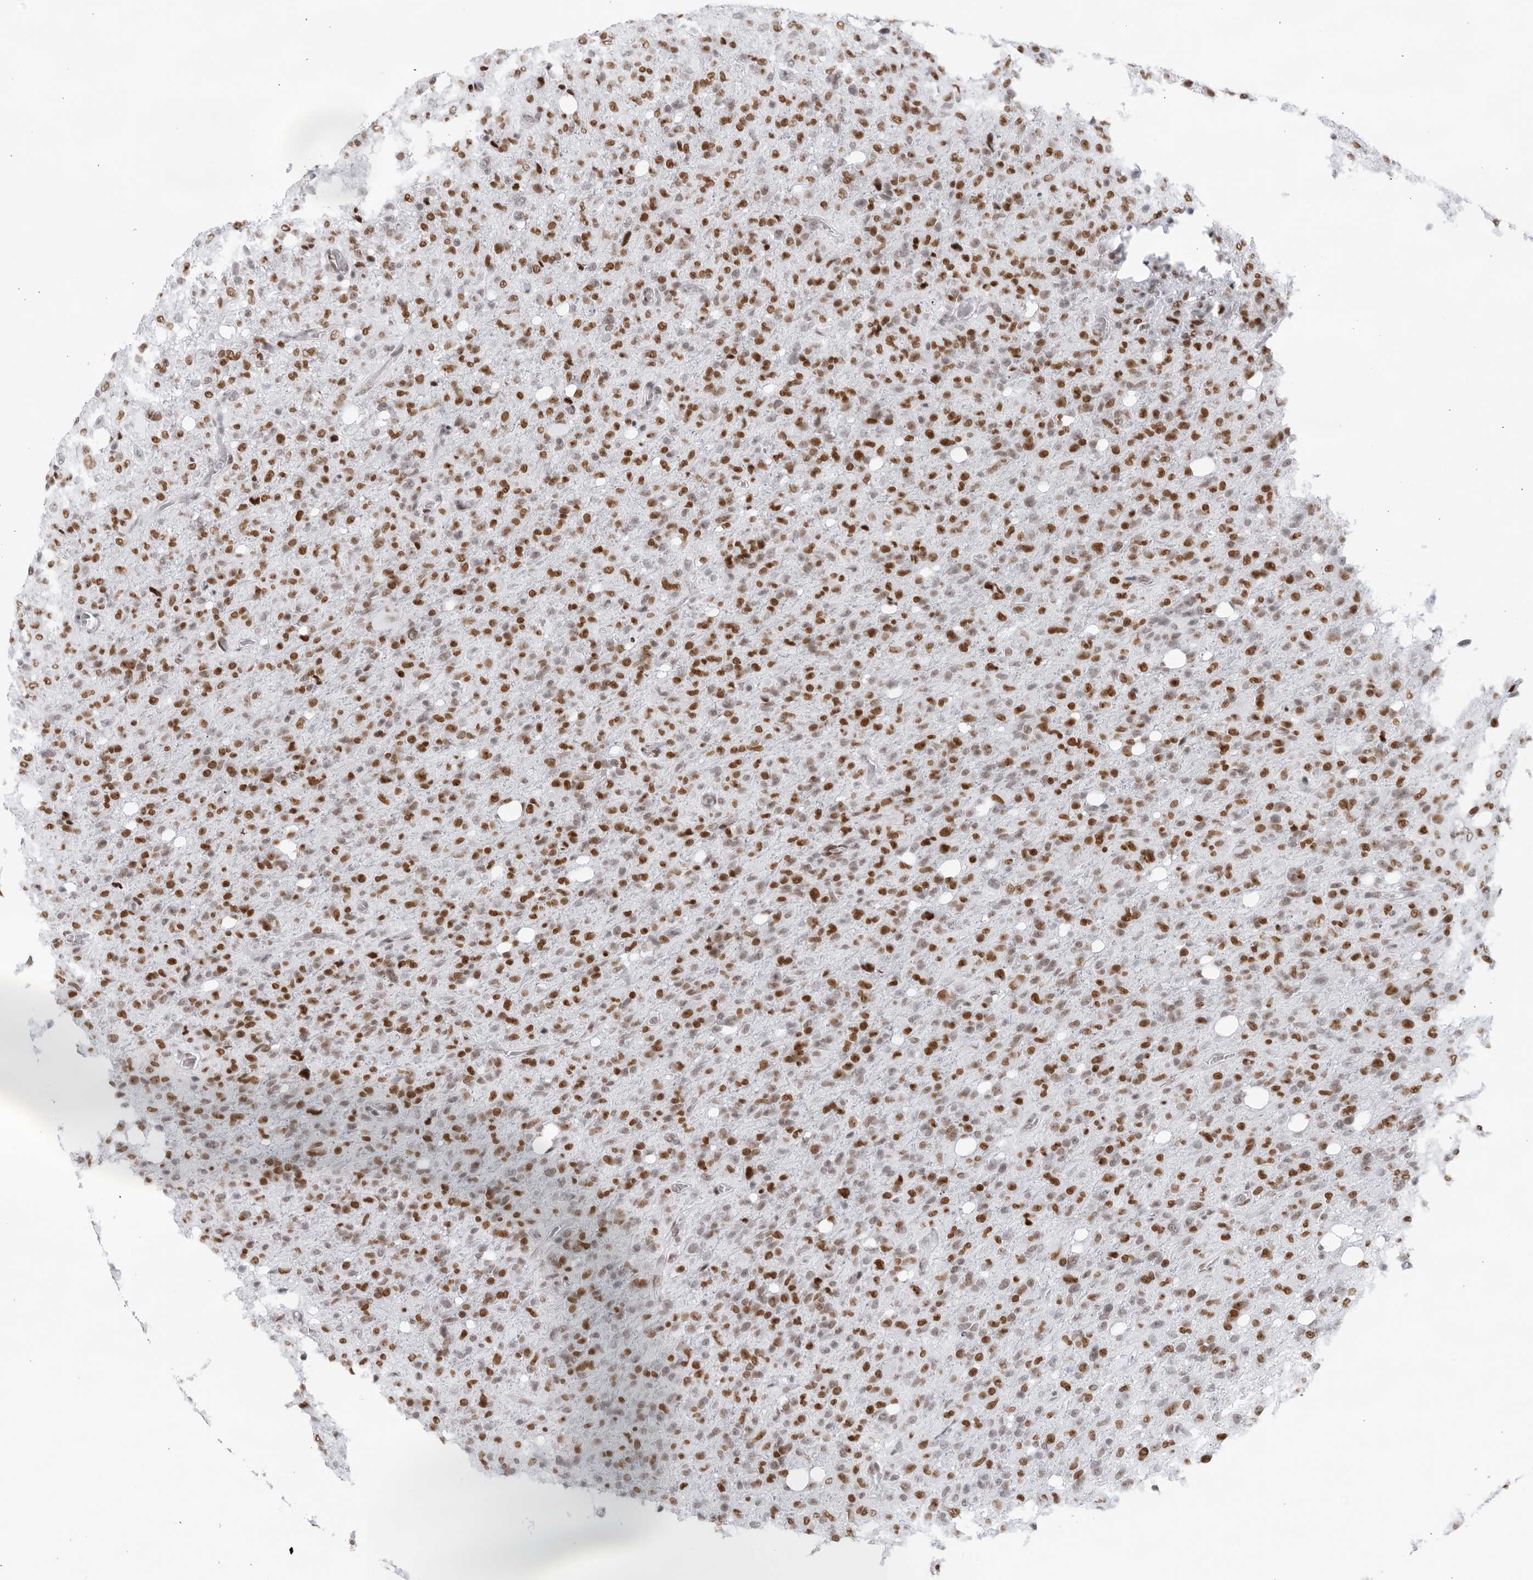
{"staining": {"intensity": "moderate", "quantity": ">75%", "location": "nuclear"}, "tissue": "glioma", "cell_type": "Tumor cells", "image_type": "cancer", "snomed": [{"axis": "morphology", "description": "Glioma, malignant, High grade"}, {"axis": "topography", "description": "Brain"}], "caption": "This is a histology image of immunohistochemistry staining of high-grade glioma (malignant), which shows moderate staining in the nuclear of tumor cells.", "gene": "HP1BP3", "patient": {"sex": "female", "age": 57}}